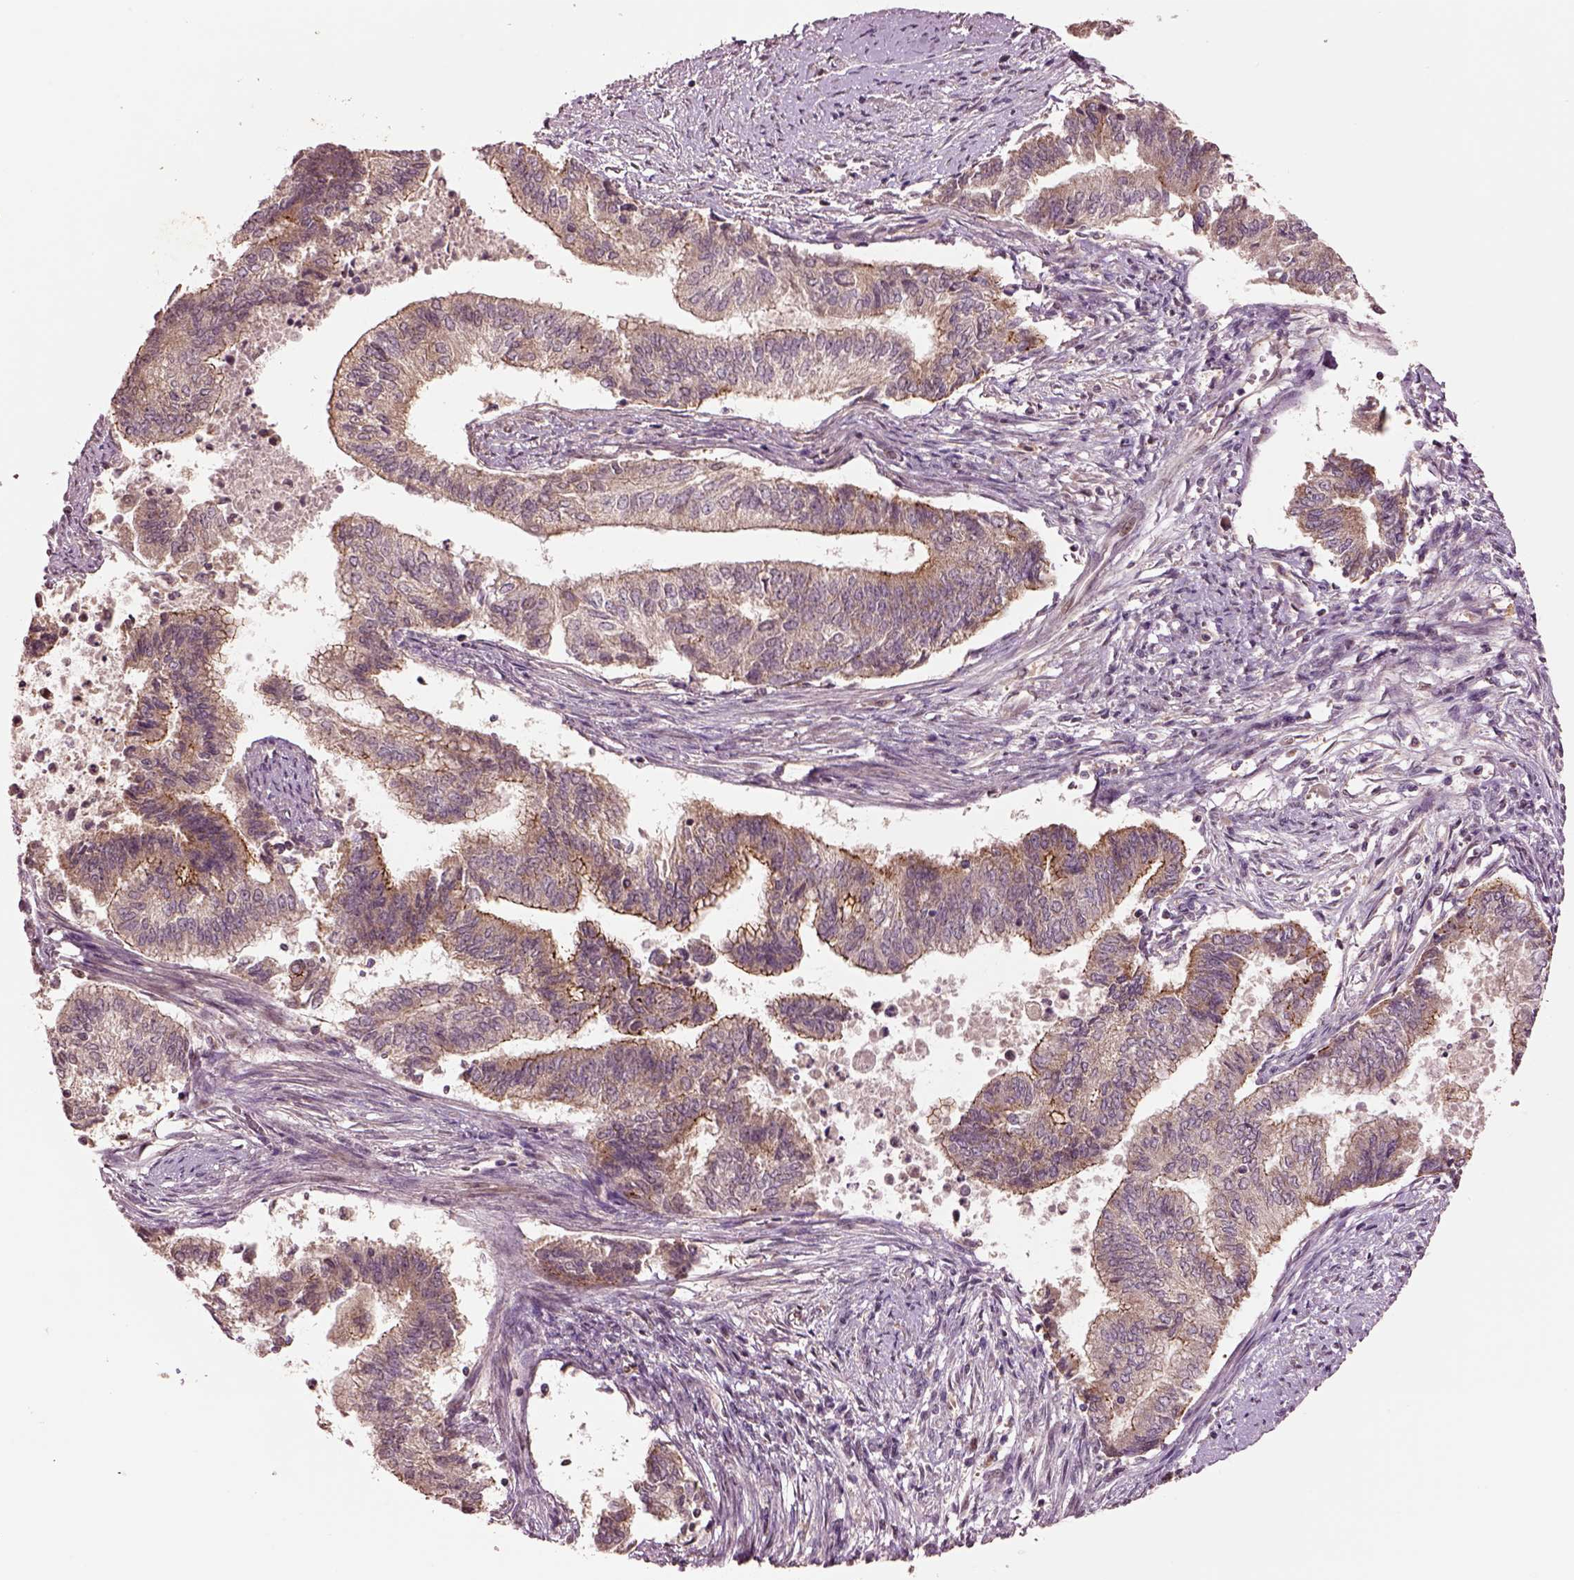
{"staining": {"intensity": "moderate", "quantity": "25%-75%", "location": "cytoplasmic/membranous"}, "tissue": "endometrial cancer", "cell_type": "Tumor cells", "image_type": "cancer", "snomed": [{"axis": "morphology", "description": "Adenocarcinoma, NOS"}, {"axis": "topography", "description": "Endometrium"}], "caption": "Endometrial adenocarcinoma tissue displays moderate cytoplasmic/membranous positivity in approximately 25%-75% of tumor cells", "gene": "MTHFS", "patient": {"sex": "female", "age": 65}}